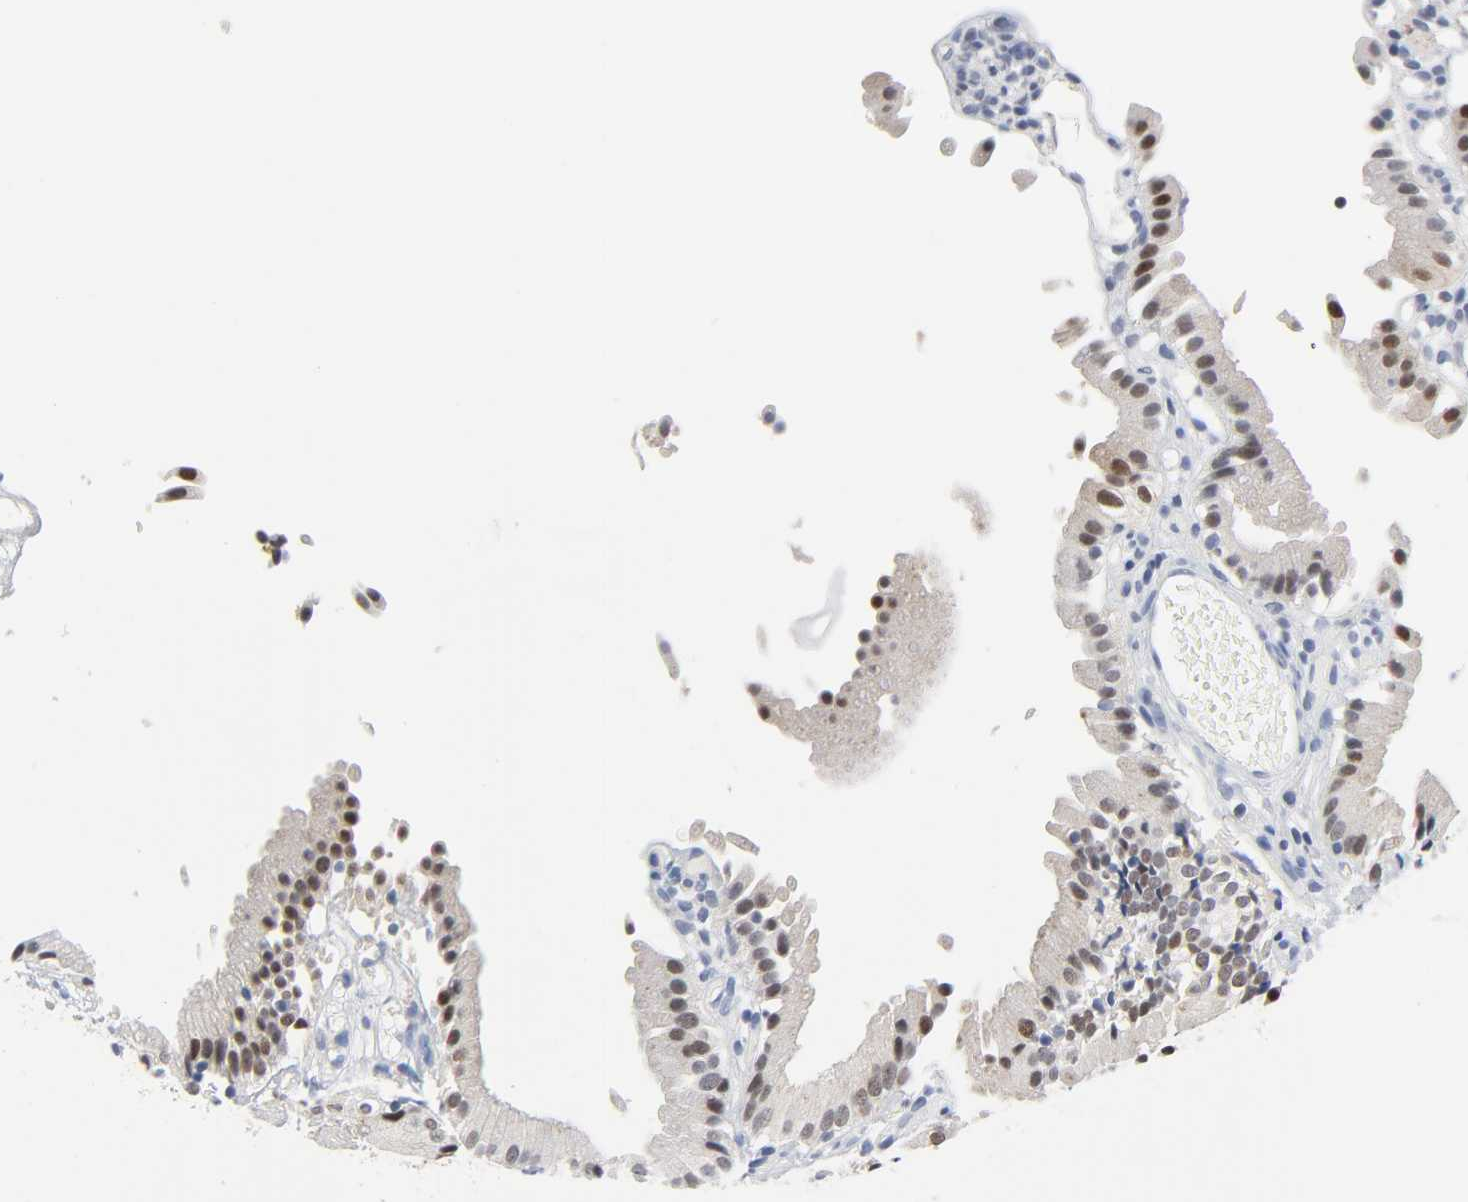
{"staining": {"intensity": "strong", "quantity": ">75%", "location": "cytoplasmic/membranous,nuclear"}, "tissue": "gallbladder", "cell_type": "Glandular cells", "image_type": "normal", "snomed": [{"axis": "morphology", "description": "Normal tissue, NOS"}, {"axis": "topography", "description": "Gallbladder"}], "caption": "Immunohistochemistry image of normal human gallbladder stained for a protein (brown), which exhibits high levels of strong cytoplasmic/membranous,nuclear positivity in approximately >75% of glandular cells.", "gene": "WEE1", "patient": {"sex": "male", "age": 65}}